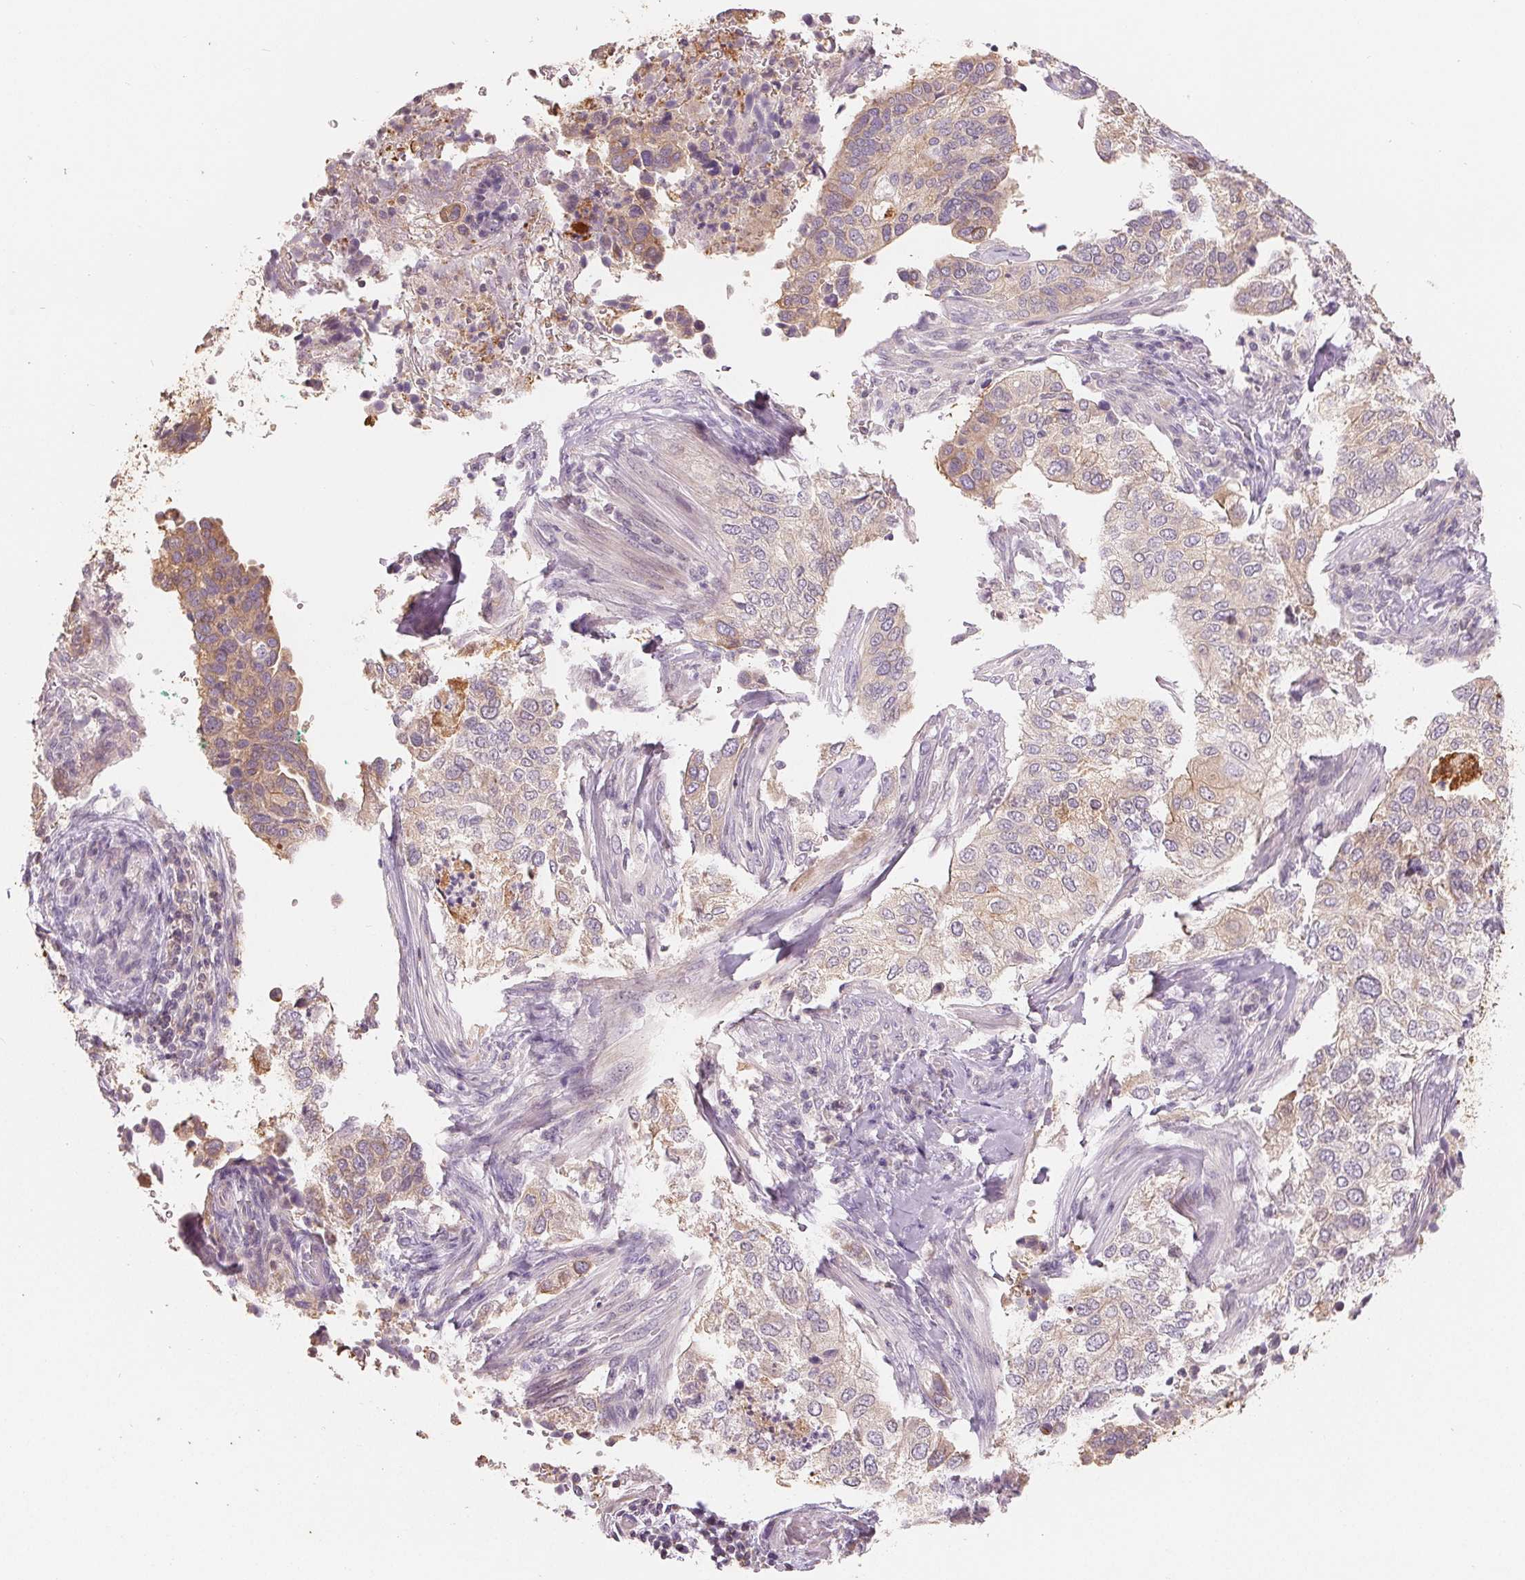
{"staining": {"intensity": "weak", "quantity": "25%-75%", "location": "cytoplasmic/membranous"}, "tissue": "cervical cancer", "cell_type": "Tumor cells", "image_type": "cancer", "snomed": [{"axis": "morphology", "description": "Squamous cell carcinoma, NOS"}, {"axis": "topography", "description": "Cervix"}], "caption": "A high-resolution histopathology image shows IHC staining of cervical cancer (squamous cell carcinoma), which displays weak cytoplasmic/membranous positivity in approximately 25%-75% of tumor cells.", "gene": "VTCN1", "patient": {"sex": "female", "age": 38}}